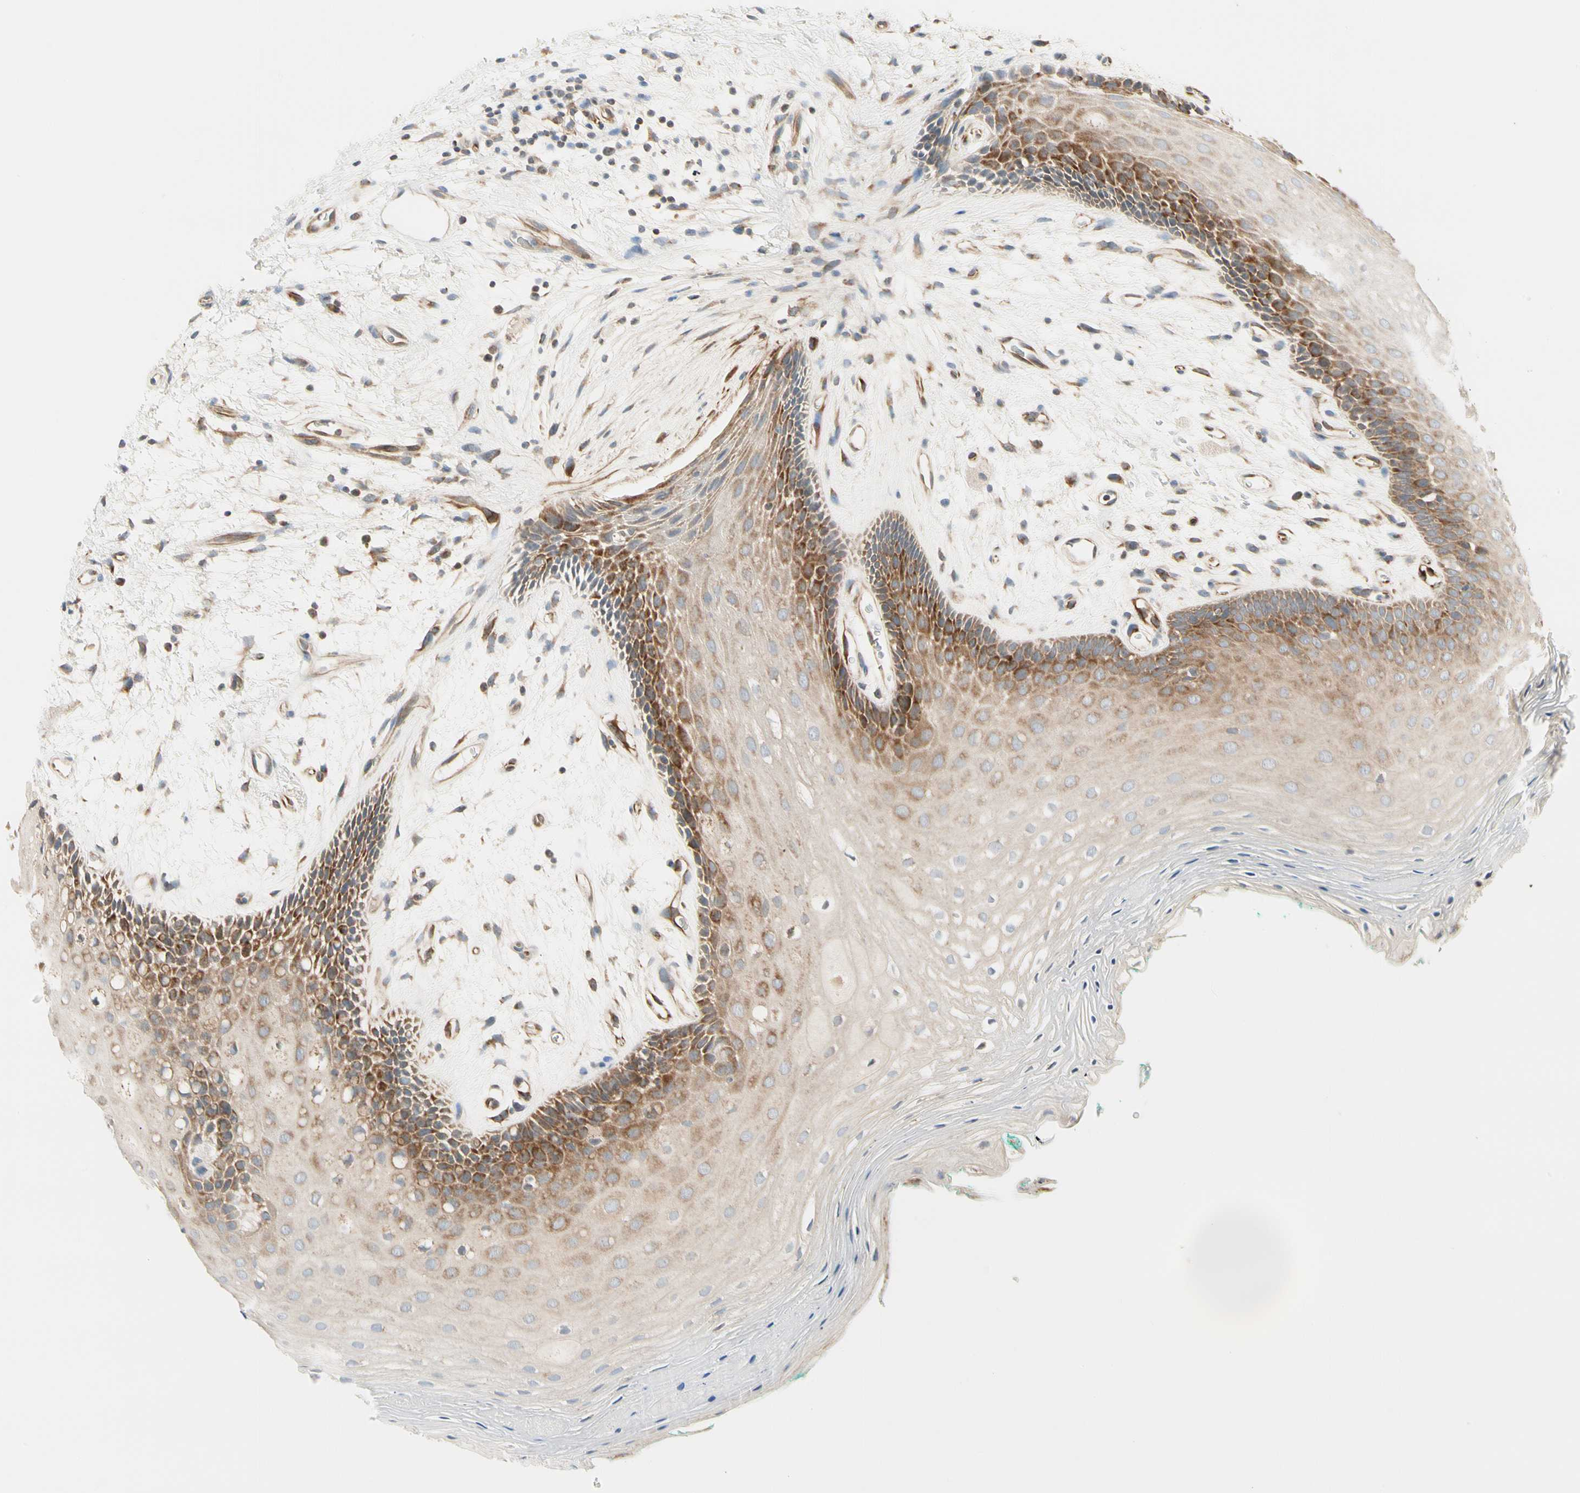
{"staining": {"intensity": "moderate", "quantity": "25%-75%", "location": "cytoplasmic/membranous"}, "tissue": "oral mucosa", "cell_type": "Squamous epithelial cells", "image_type": "normal", "snomed": [{"axis": "morphology", "description": "Normal tissue, NOS"}, {"axis": "topography", "description": "Skeletal muscle"}, {"axis": "topography", "description": "Oral tissue"}, {"axis": "topography", "description": "Peripheral nerve tissue"}], "caption": "The histopathology image shows staining of benign oral mucosa, revealing moderate cytoplasmic/membranous protein staining (brown color) within squamous epithelial cells. (IHC, brightfield microscopy, high magnification).", "gene": "TBC1D10A", "patient": {"sex": "female", "age": 84}}